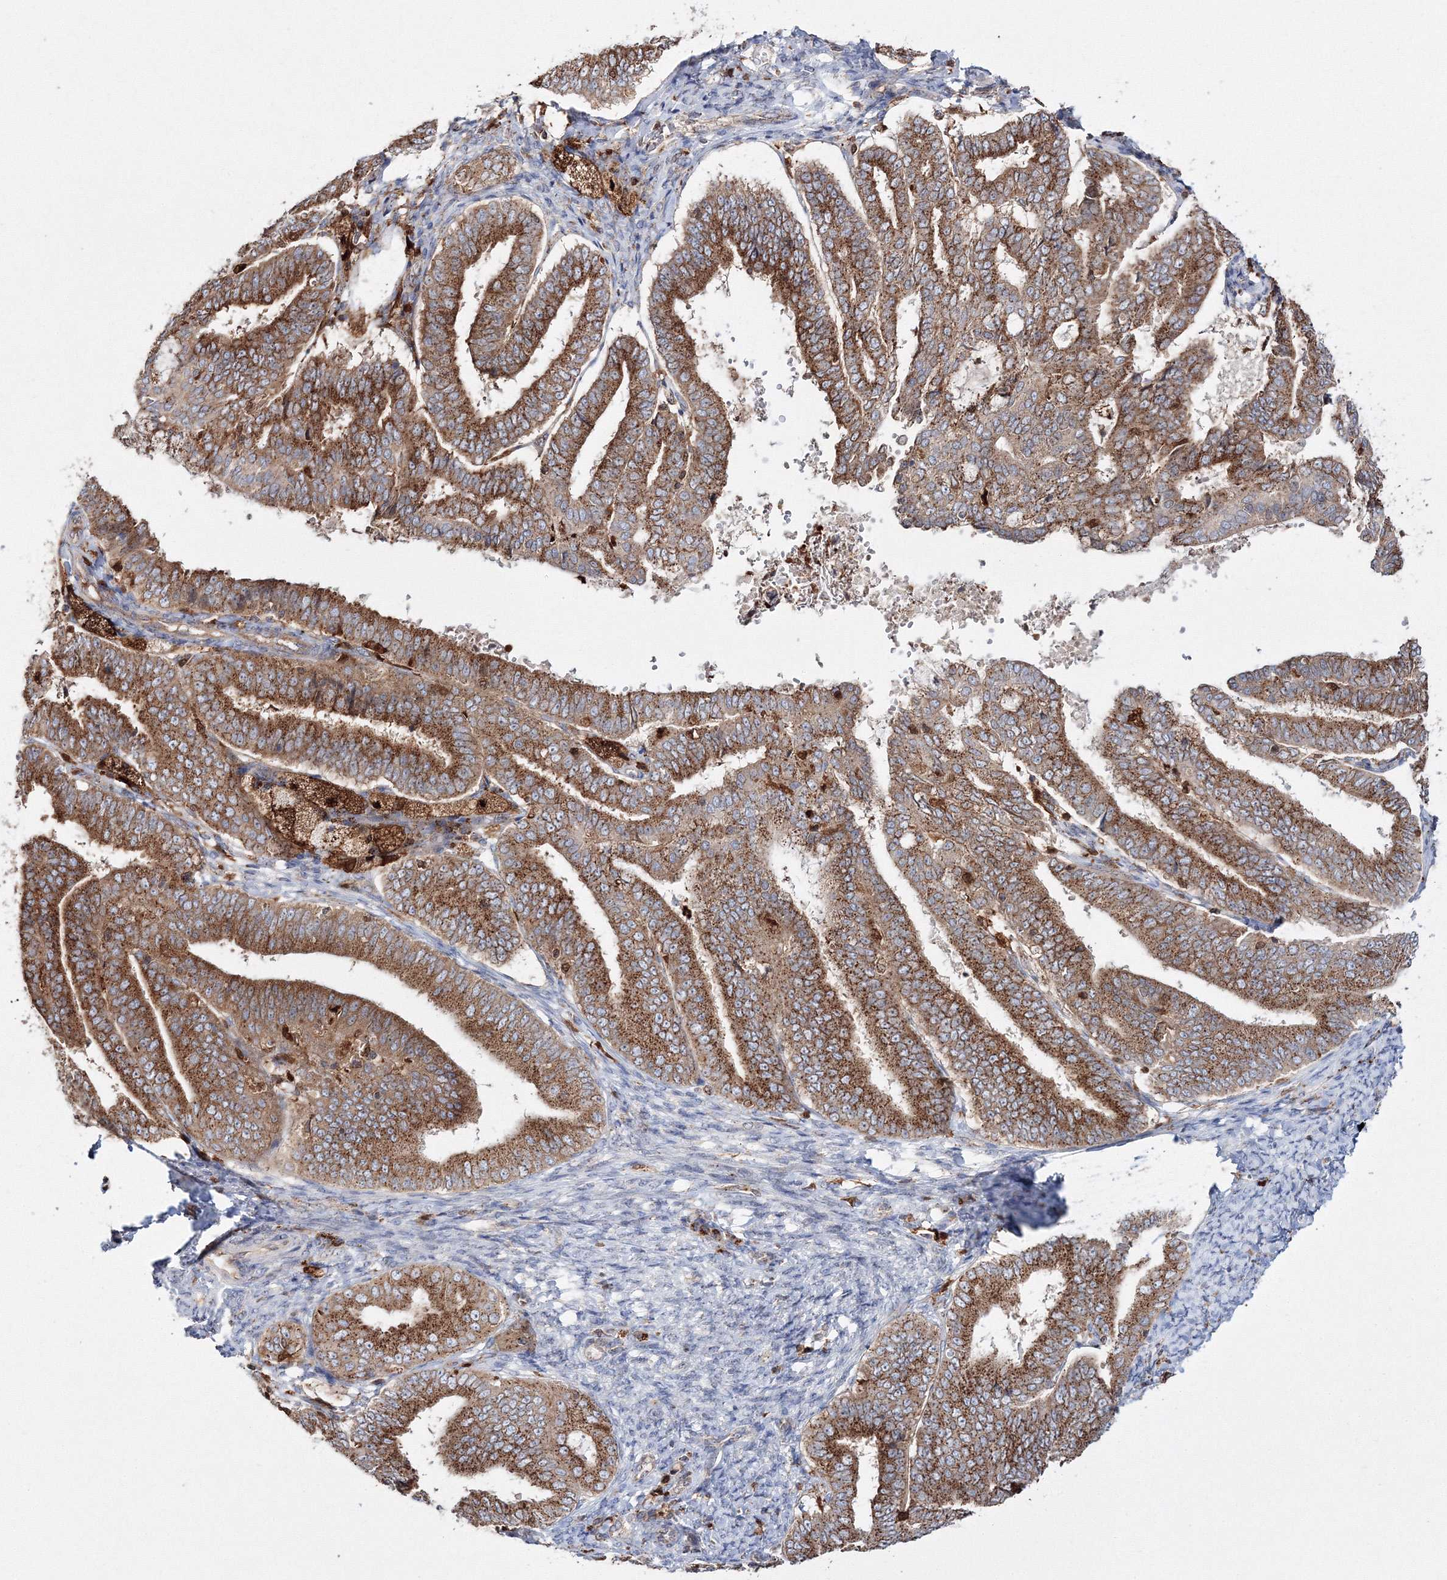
{"staining": {"intensity": "strong", "quantity": ">75%", "location": "cytoplasmic/membranous"}, "tissue": "endometrial cancer", "cell_type": "Tumor cells", "image_type": "cancer", "snomed": [{"axis": "morphology", "description": "Adenocarcinoma, NOS"}, {"axis": "topography", "description": "Endometrium"}], "caption": "A histopathology image of adenocarcinoma (endometrial) stained for a protein reveals strong cytoplasmic/membranous brown staining in tumor cells.", "gene": "ARCN1", "patient": {"sex": "female", "age": 63}}